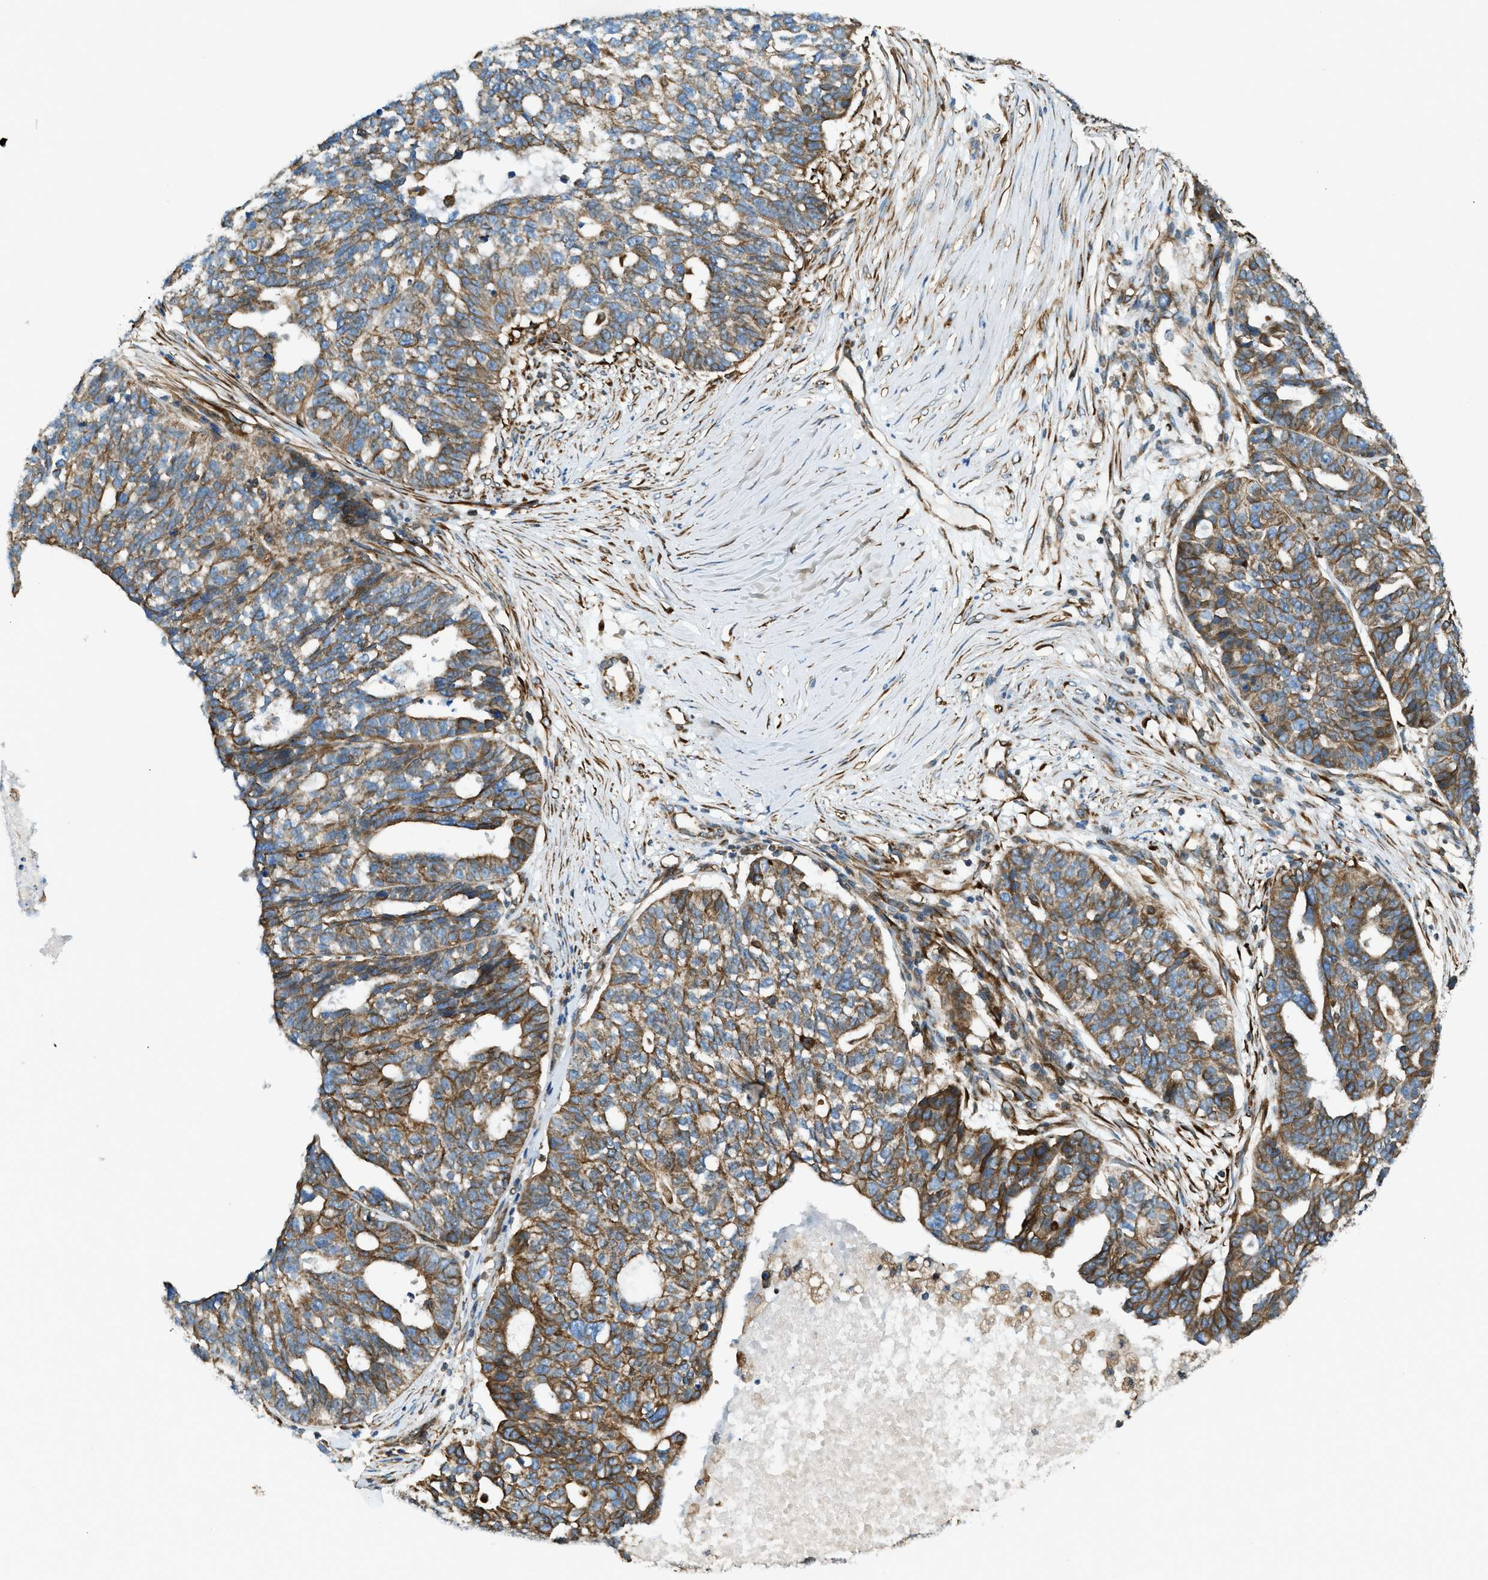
{"staining": {"intensity": "moderate", "quantity": ">75%", "location": "cytoplasmic/membranous"}, "tissue": "ovarian cancer", "cell_type": "Tumor cells", "image_type": "cancer", "snomed": [{"axis": "morphology", "description": "Cystadenocarcinoma, serous, NOS"}, {"axis": "topography", "description": "Ovary"}], "caption": "Immunohistochemical staining of ovarian cancer (serous cystadenocarcinoma) shows medium levels of moderate cytoplasmic/membranous expression in approximately >75% of tumor cells.", "gene": "DMAC1", "patient": {"sex": "female", "age": 59}}